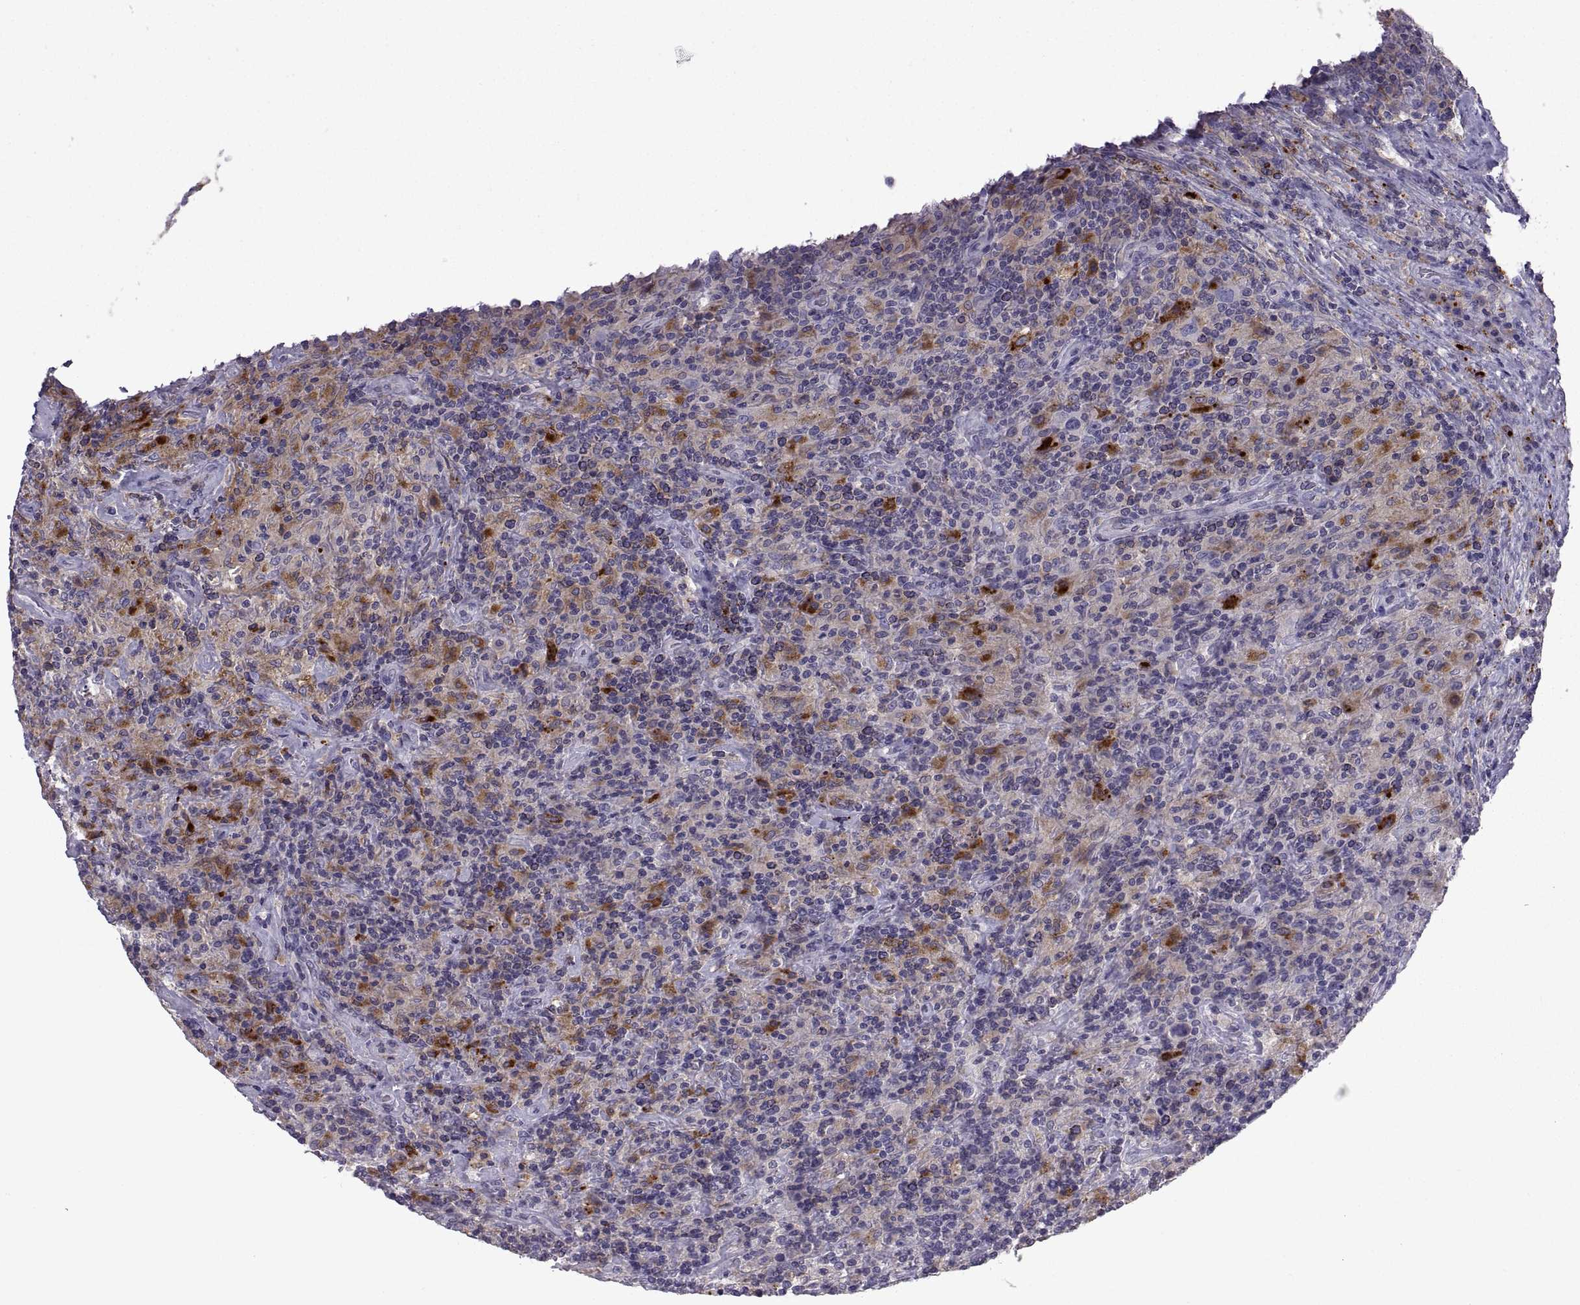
{"staining": {"intensity": "moderate", "quantity": "25%-75%", "location": "cytoplasmic/membranous"}, "tissue": "lymphoma", "cell_type": "Tumor cells", "image_type": "cancer", "snomed": [{"axis": "morphology", "description": "Hodgkin's disease, NOS"}, {"axis": "topography", "description": "Lymph node"}], "caption": "Lymphoma tissue exhibits moderate cytoplasmic/membranous staining in approximately 25%-75% of tumor cells The protein is stained brown, and the nuclei are stained in blue (DAB (3,3'-diaminobenzidine) IHC with brightfield microscopy, high magnification).", "gene": "RGS19", "patient": {"sex": "male", "age": 70}}